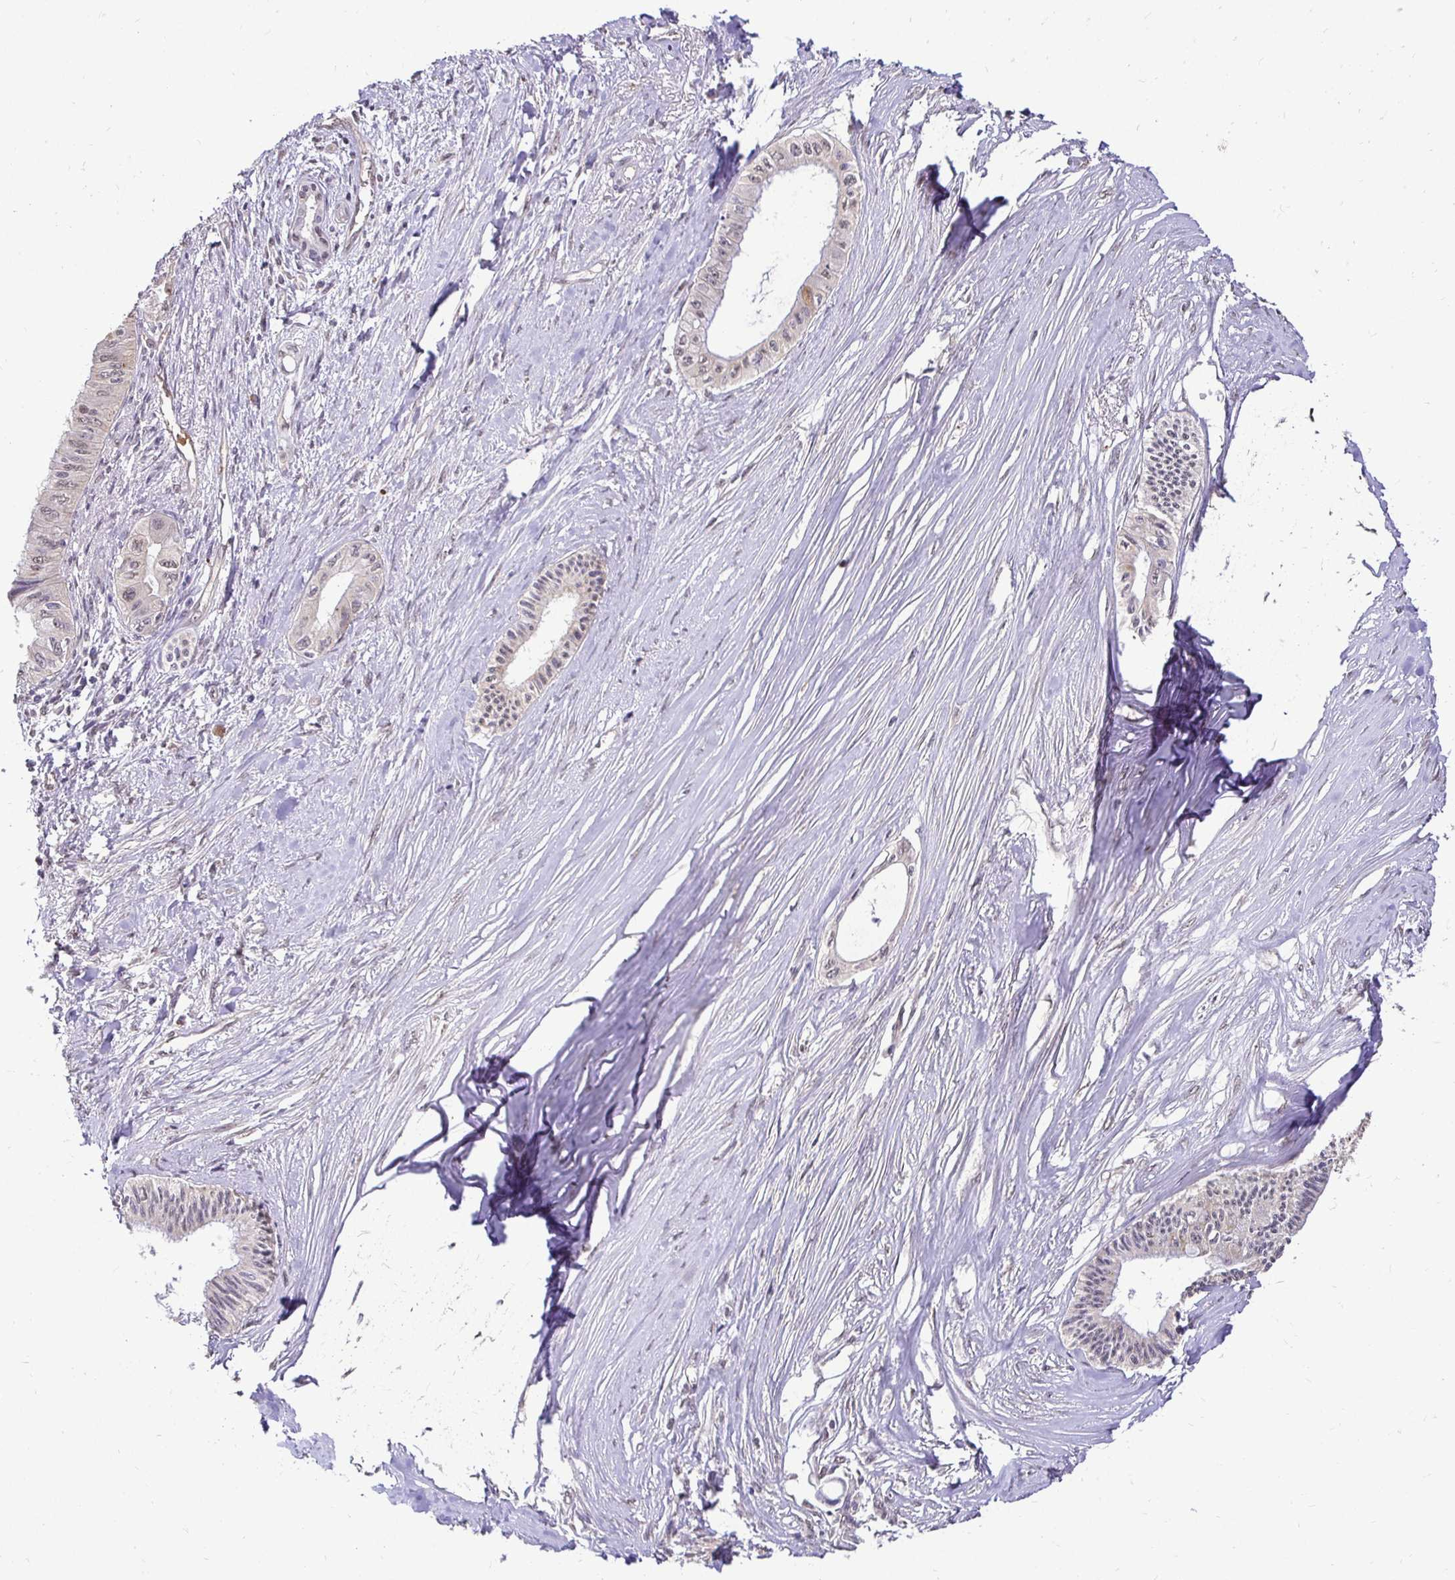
{"staining": {"intensity": "negative", "quantity": "none", "location": "none"}, "tissue": "pancreatic cancer", "cell_type": "Tumor cells", "image_type": "cancer", "snomed": [{"axis": "morphology", "description": "Adenocarcinoma, NOS"}, {"axis": "topography", "description": "Pancreas"}], "caption": "Immunohistochemistry (IHC) of human pancreatic cancer (adenocarcinoma) reveals no positivity in tumor cells.", "gene": "RHEBL1", "patient": {"sex": "male", "age": 71}}